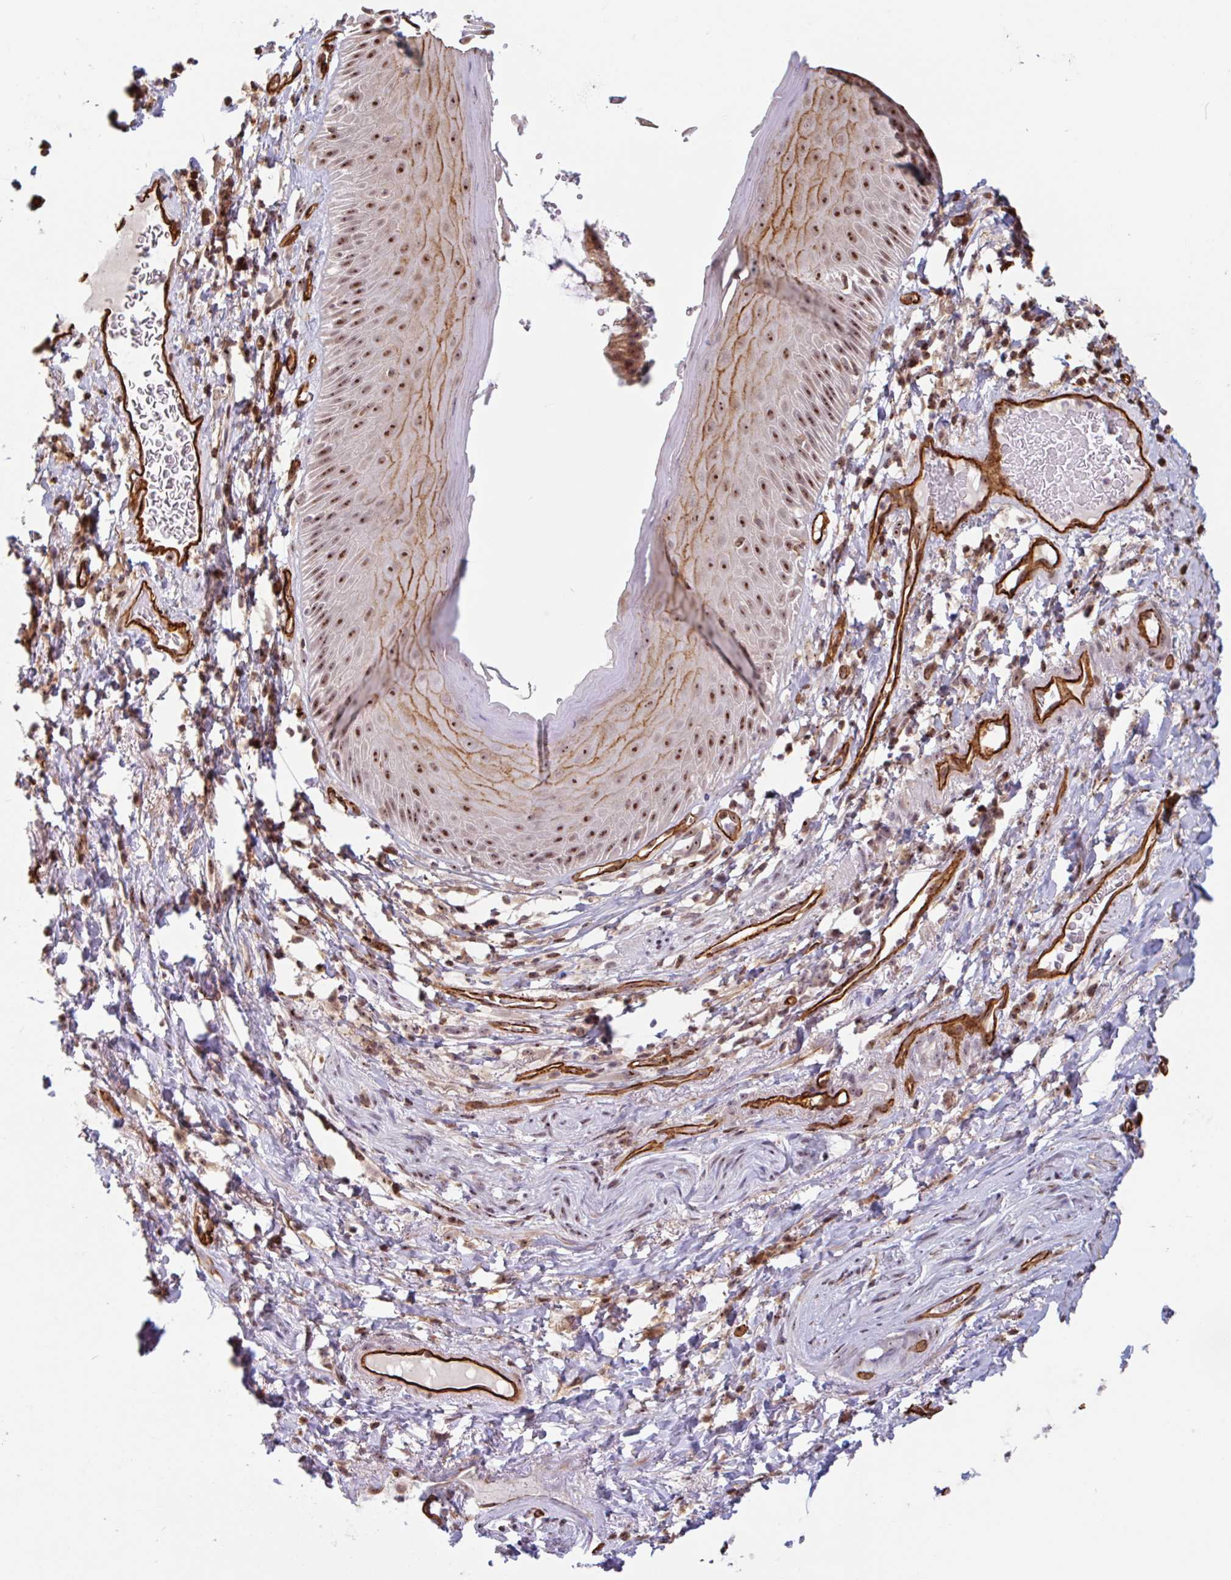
{"staining": {"intensity": "moderate", "quantity": ">75%", "location": "cytoplasmic/membranous,nuclear"}, "tissue": "skin", "cell_type": "Epidermal cells", "image_type": "normal", "snomed": [{"axis": "morphology", "description": "Normal tissue, NOS"}, {"axis": "topography", "description": "Anal"}], "caption": "Protein expression by immunohistochemistry (IHC) demonstrates moderate cytoplasmic/membranous,nuclear positivity in approximately >75% of epidermal cells in unremarkable skin. (DAB (3,3'-diaminobenzidine) IHC with brightfield microscopy, high magnification).", "gene": "ZNF689", "patient": {"sex": "male", "age": 78}}